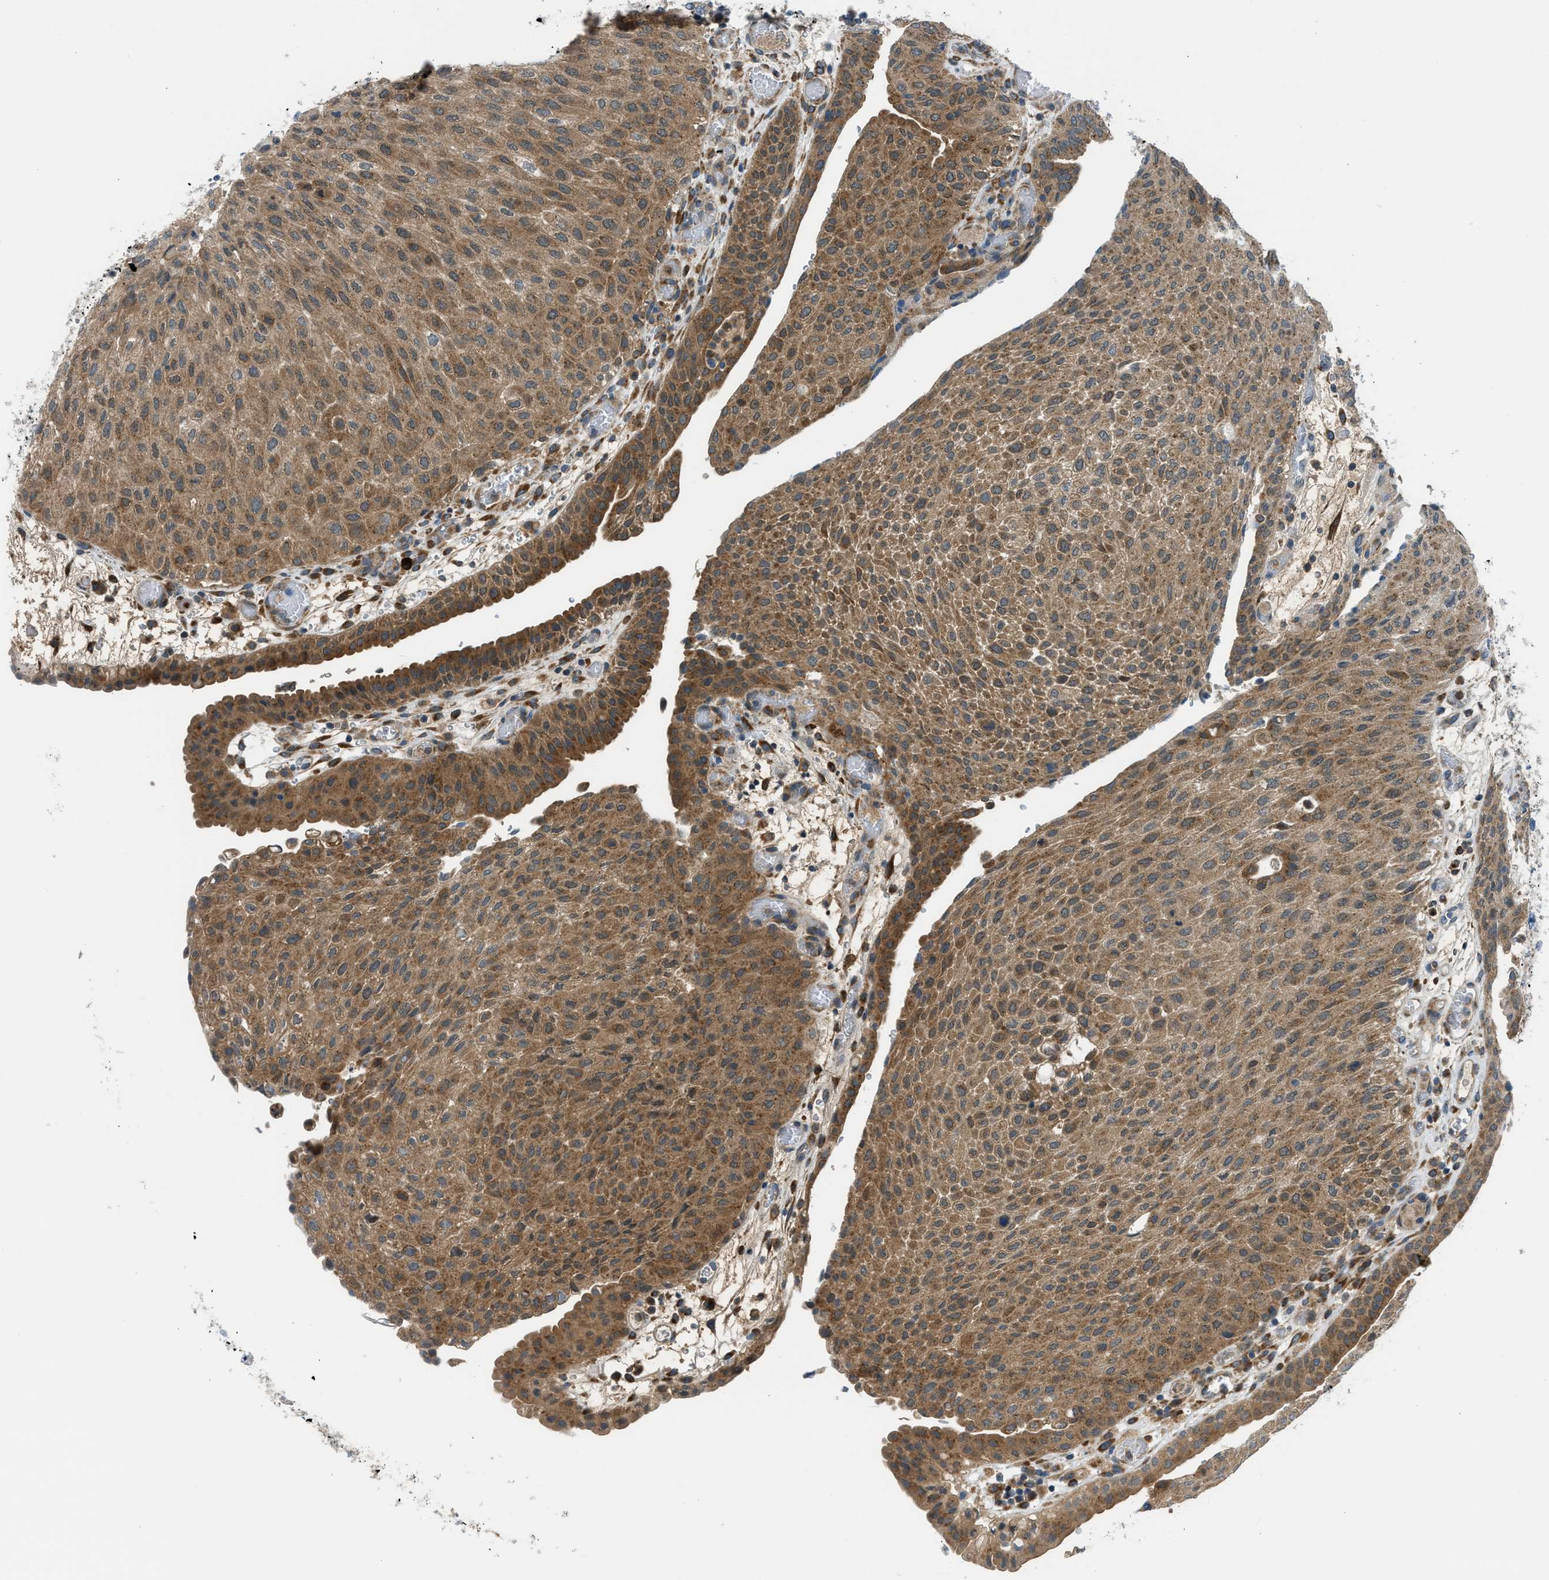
{"staining": {"intensity": "moderate", "quantity": ">75%", "location": "cytoplasmic/membranous"}, "tissue": "urothelial cancer", "cell_type": "Tumor cells", "image_type": "cancer", "snomed": [{"axis": "morphology", "description": "Urothelial carcinoma, Low grade"}, {"axis": "morphology", "description": "Urothelial carcinoma, High grade"}, {"axis": "topography", "description": "Urinary bladder"}], "caption": "Human low-grade urothelial carcinoma stained for a protein (brown) demonstrates moderate cytoplasmic/membranous positive expression in approximately >75% of tumor cells.", "gene": "EDARADD", "patient": {"sex": "male", "age": 35}}